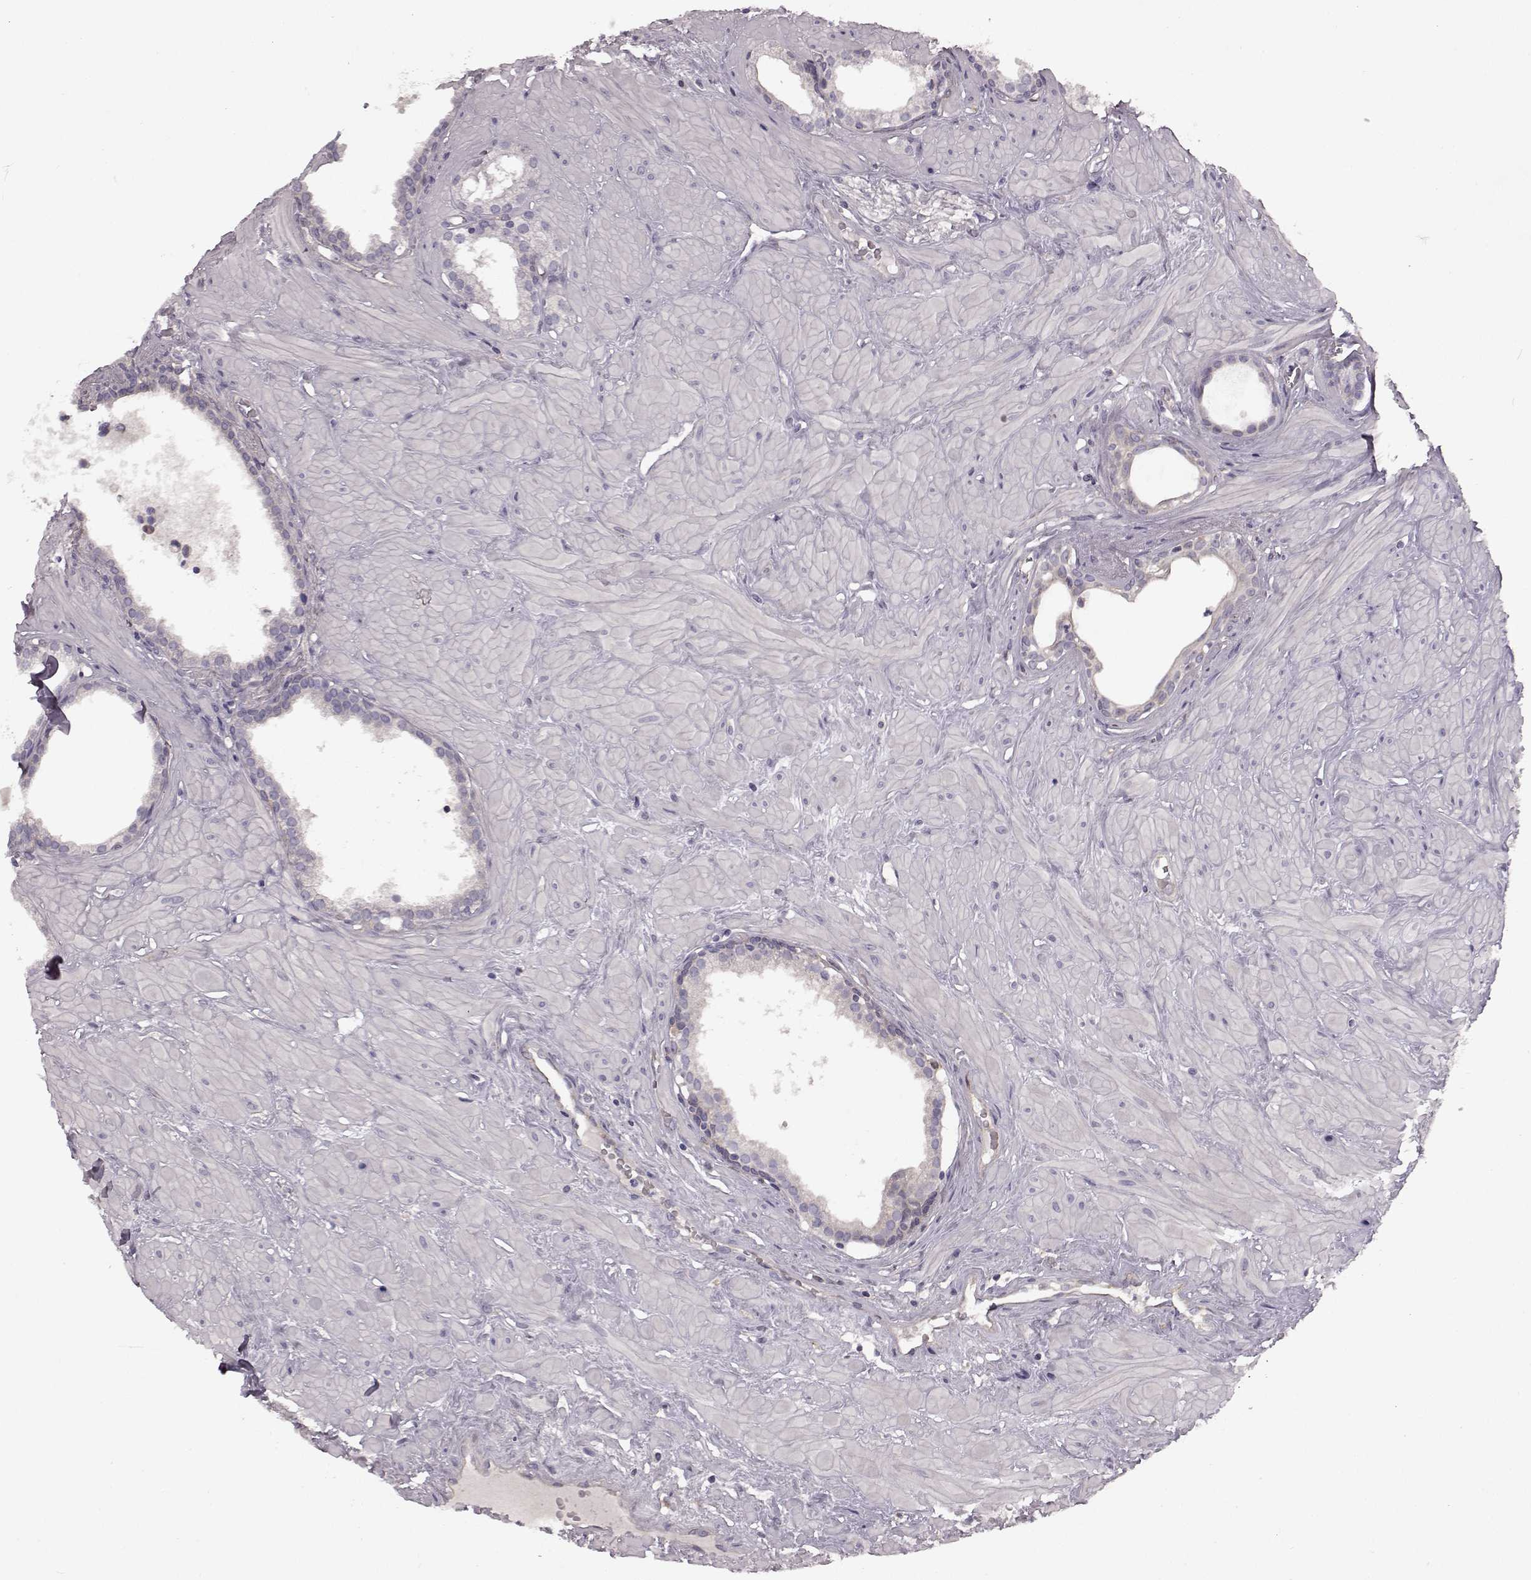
{"staining": {"intensity": "negative", "quantity": "none", "location": "none"}, "tissue": "prostate", "cell_type": "Glandular cells", "image_type": "normal", "snomed": [{"axis": "morphology", "description": "Normal tissue, NOS"}, {"axis": "topography", "description": "Prostate"}], "caption": "Immunohistochemistry of unremarkable prostate shows no positivity in glandular cells.", "gene": "B3GNT6", "patient": {"sex": "male", "age": 48}}